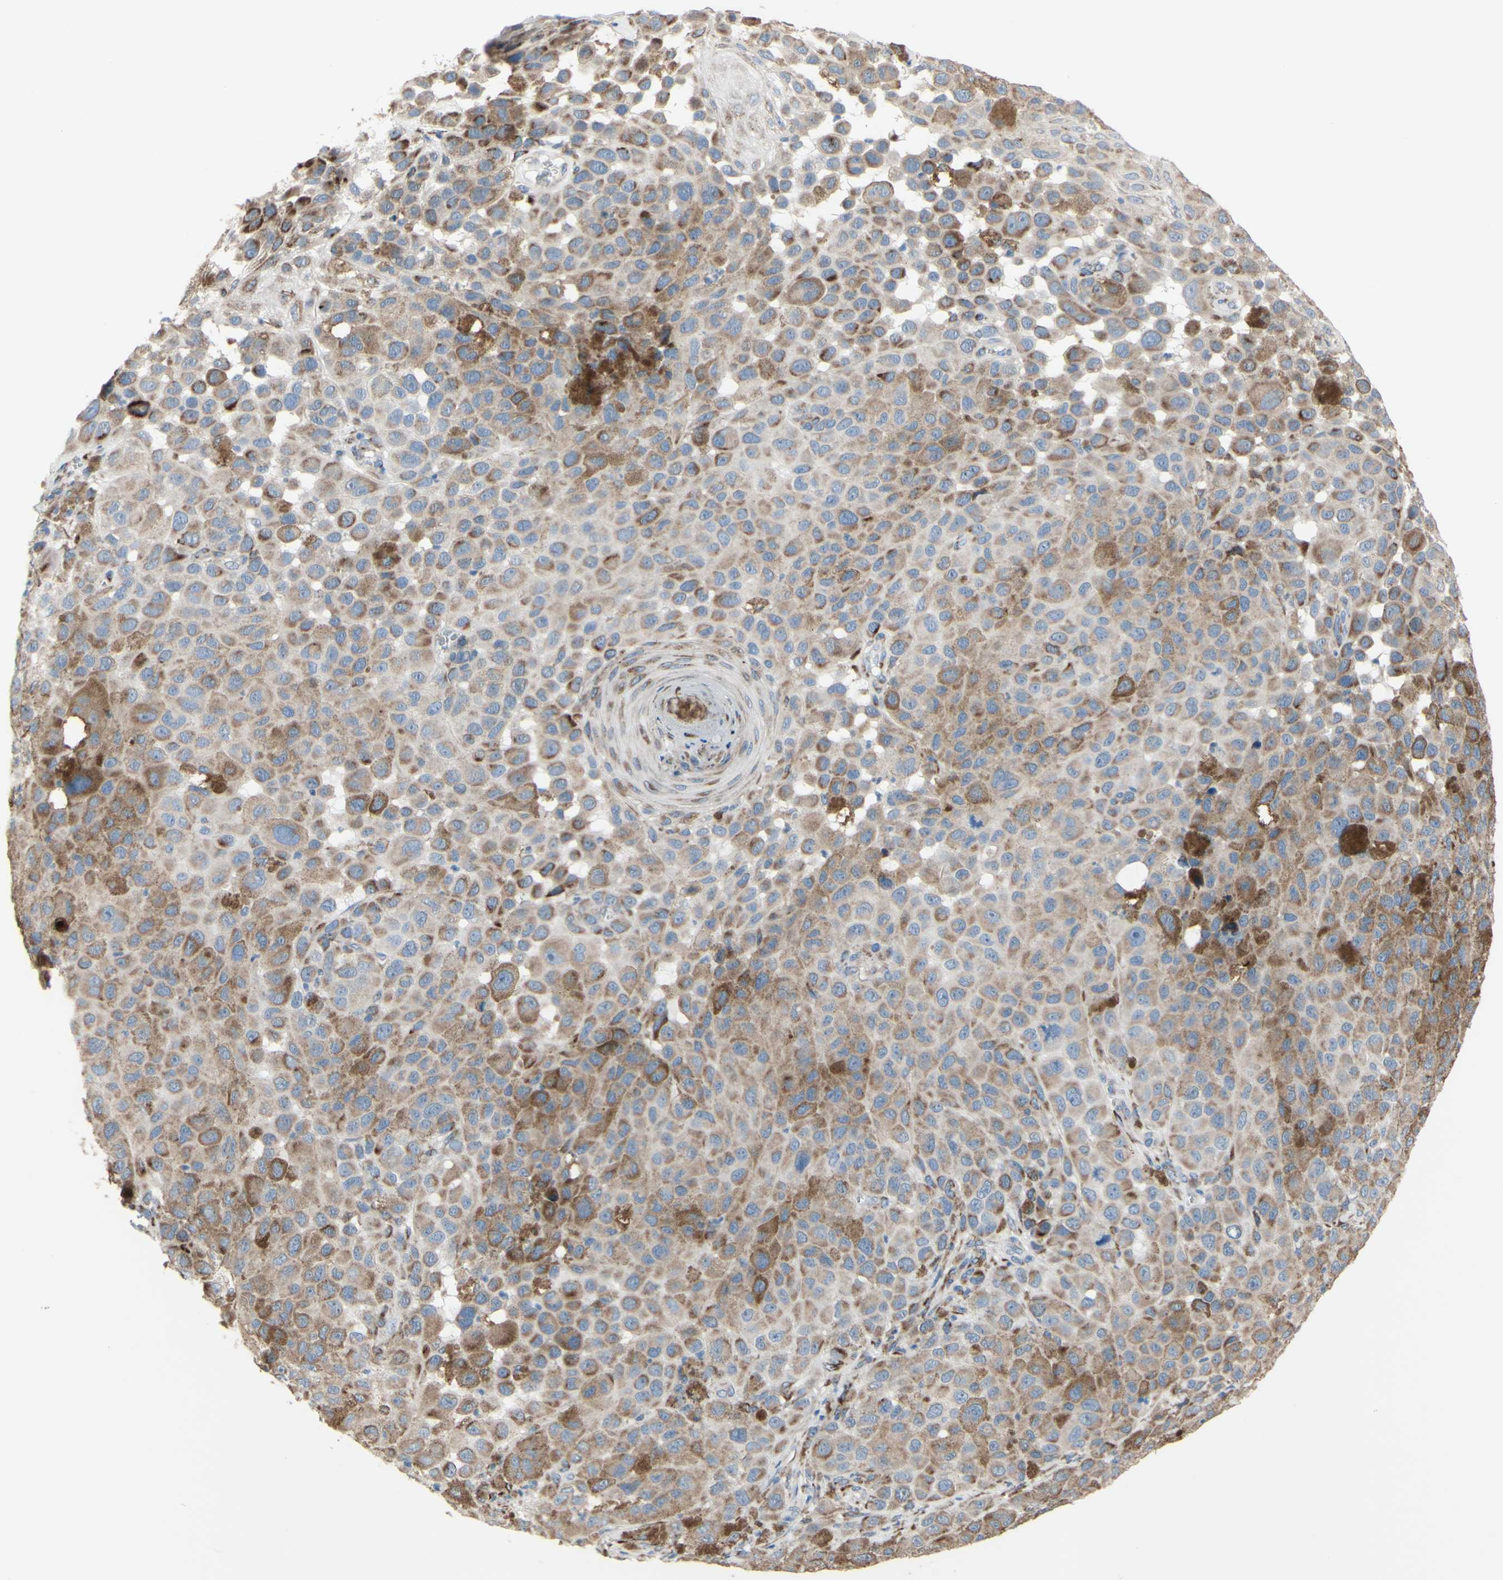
{"staining": {"intensity": "moderate", "quantity": ">75%", "location": "cytoplasmic/membranous"}, "tissue": "melanoma", "cell_type": "Tumor cells", "image_type": "cancer", "snomed": [{"axis": "morphology", "description": "Malignant melanoma, NOS"}, {"axis": "topography", "description": "Skin"}], "caption": "Immunohistochemistry (IHC) photomicrograph of neoplastic tissue: melanoma stained using immunohistochemistry (IHC) exhibits medium levels of moderate protein expression localized specifically in the cytoplasmic/membranous of tumor cells, appearing as a cytoplasmic/membranous brown color.", "gene": "AGPAT5", "patient": {"sex": "male", "age": 96}}